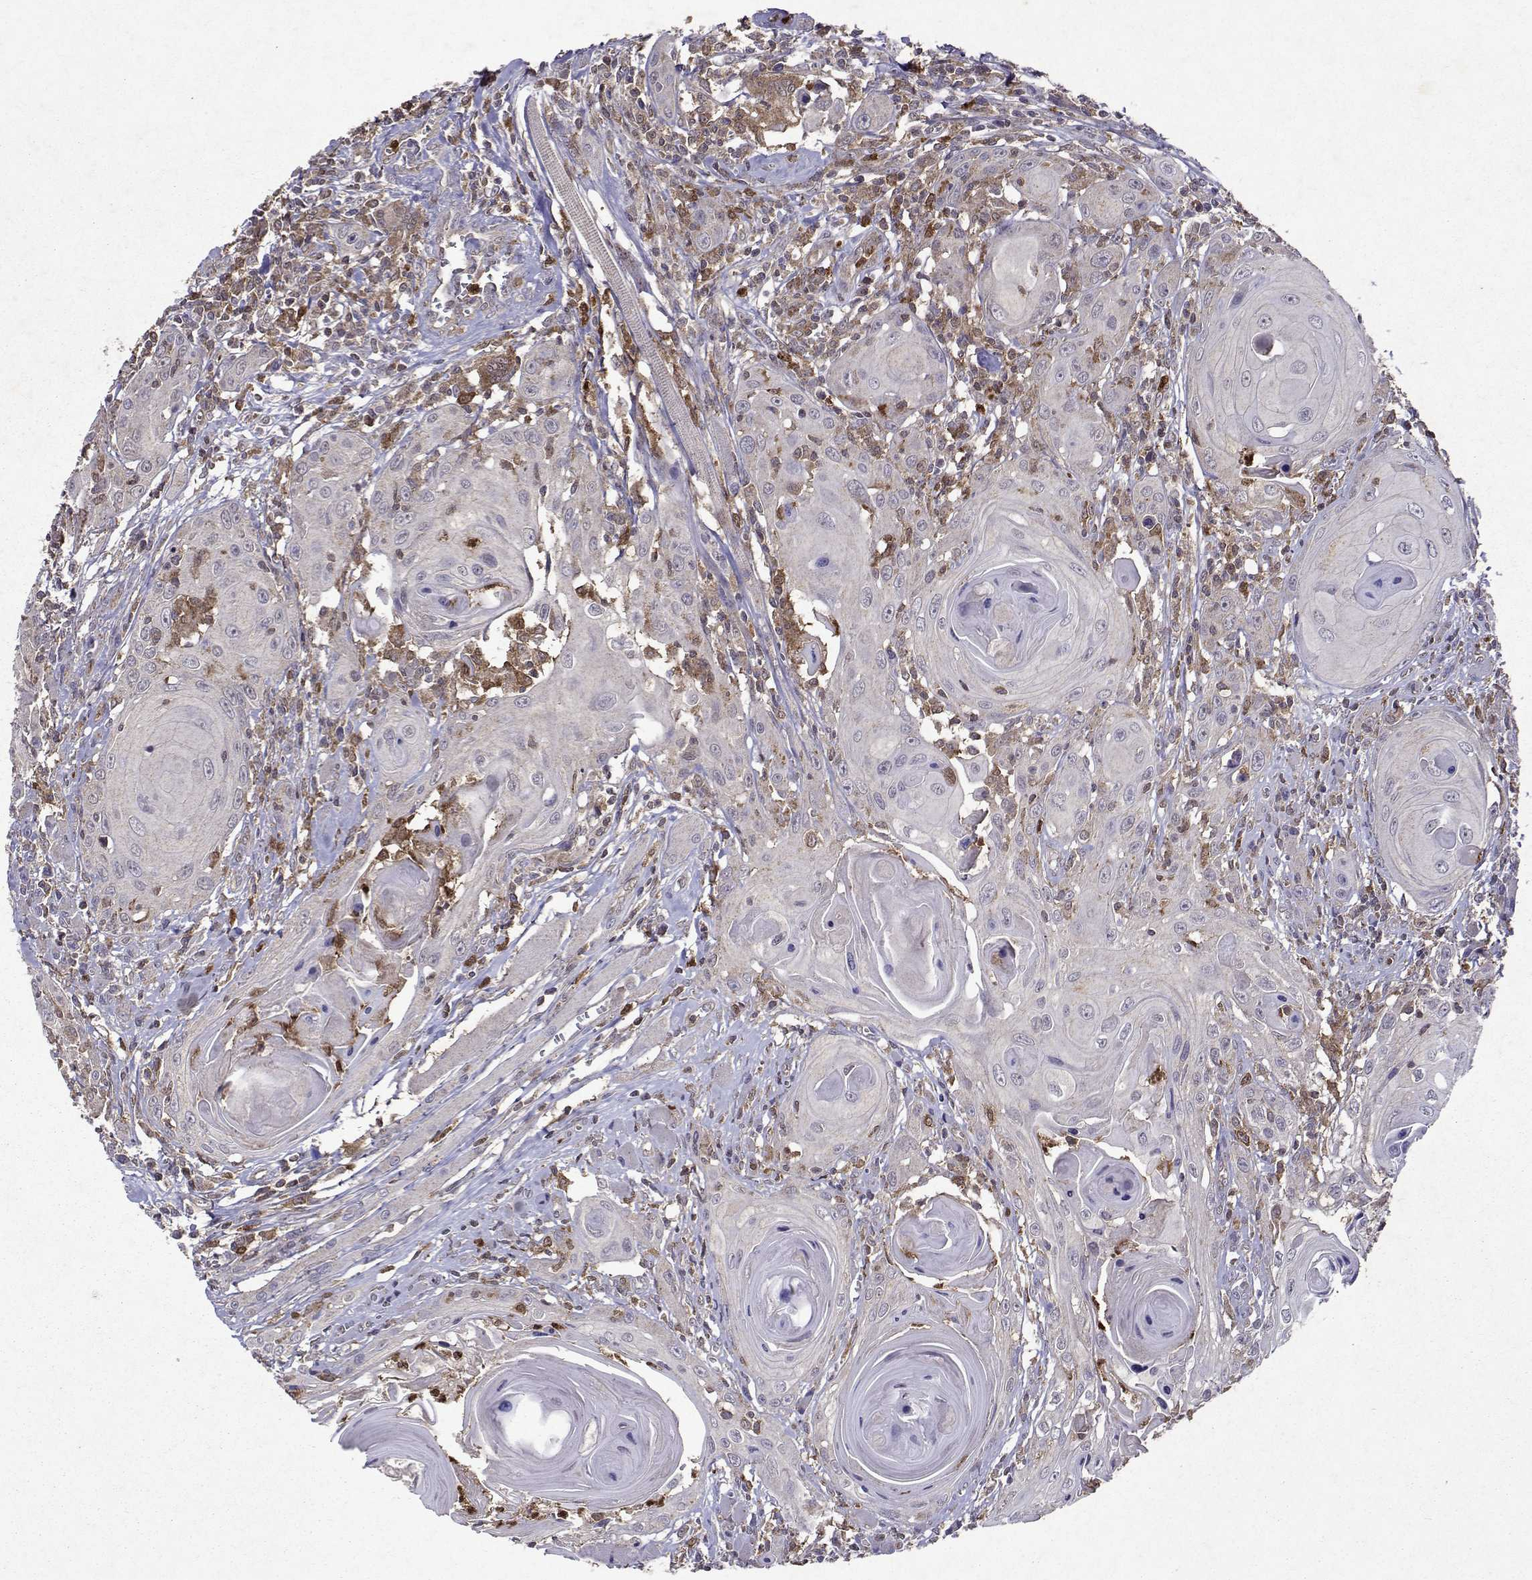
{"staining": {"intensity": "negative", "quantity": "none", "location": "none"}, "tissue": "head and neck cancer", "cell_type": "Tumor cells", "image_type": "cancer", "snomed": [{"axis": "morphology", "description": "Squamous cell carcinoma, NOS"}, {"axis": "topography", "description": "Head-Neck"}], "caption": "A high-resolution histopathology image shows immunohistochemistry staining of head and neck squamous cell carcinoma, which displays no significant expression in tumor cells.", "gene": "APAF1", "patient": {"sex": "female", "age": 80}}